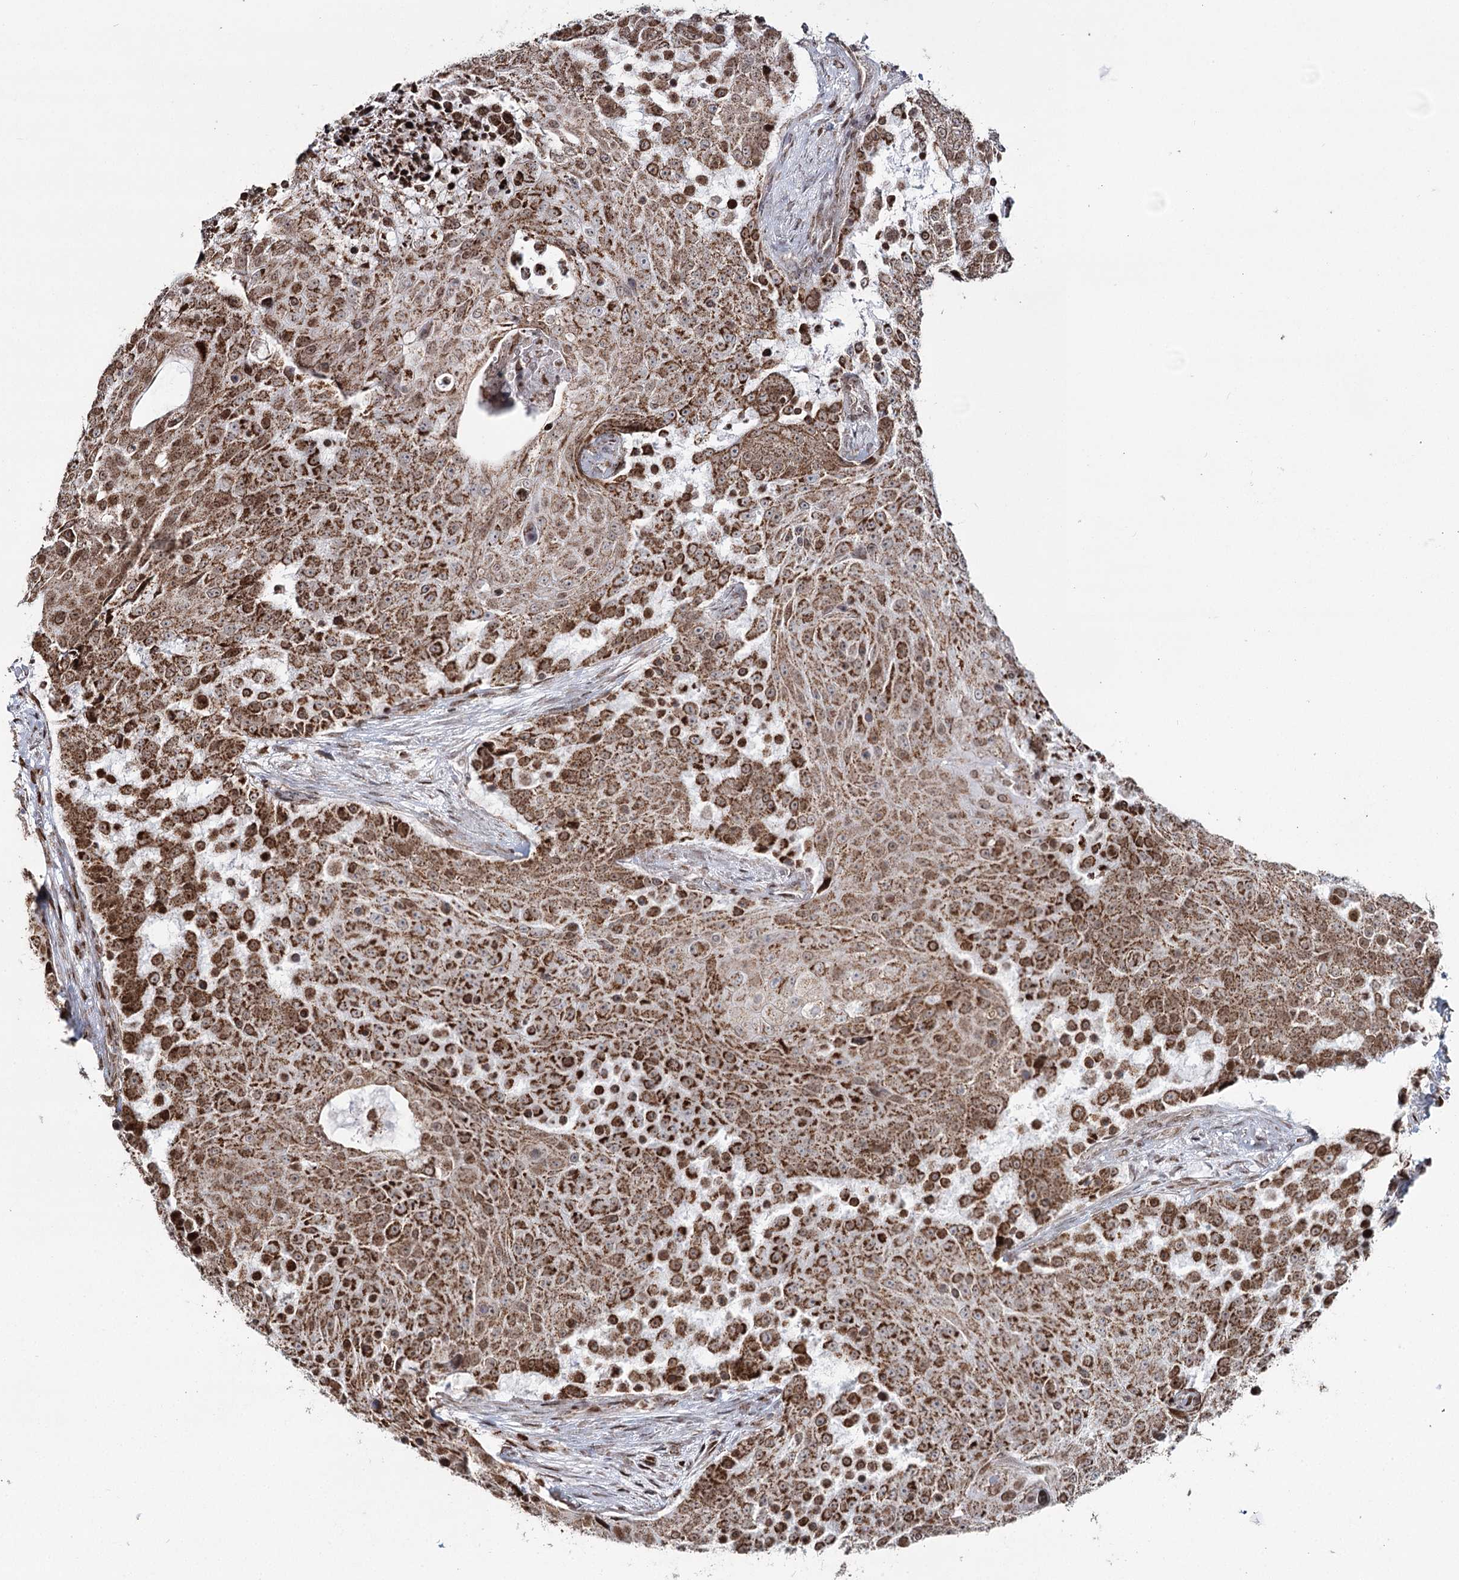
{"staining": {"intensity": "strong", "quantity": ">75%", "location": "cytoplasmic/membranous,nuclear"}, "tissue": "urothelial cancer", "cell_type": "Tumor cells", "image_type": "cancer", "snomed": [{"axis": "morphology", "description": "Urothelial carcinoma, High grade"}, {"axis": "topography", "description": "Urinary bladder"}], "caption": "IHC (DAB (3,3'-diaminobenzidine)) staining of human high-grade urothelial carcinoma reveals strong cytoplasmic/membranous and nuclear protein positivity in about >75% of tumor cells.", "gene": "PDHX", "patient": {"sex": "female", "age": 63}}